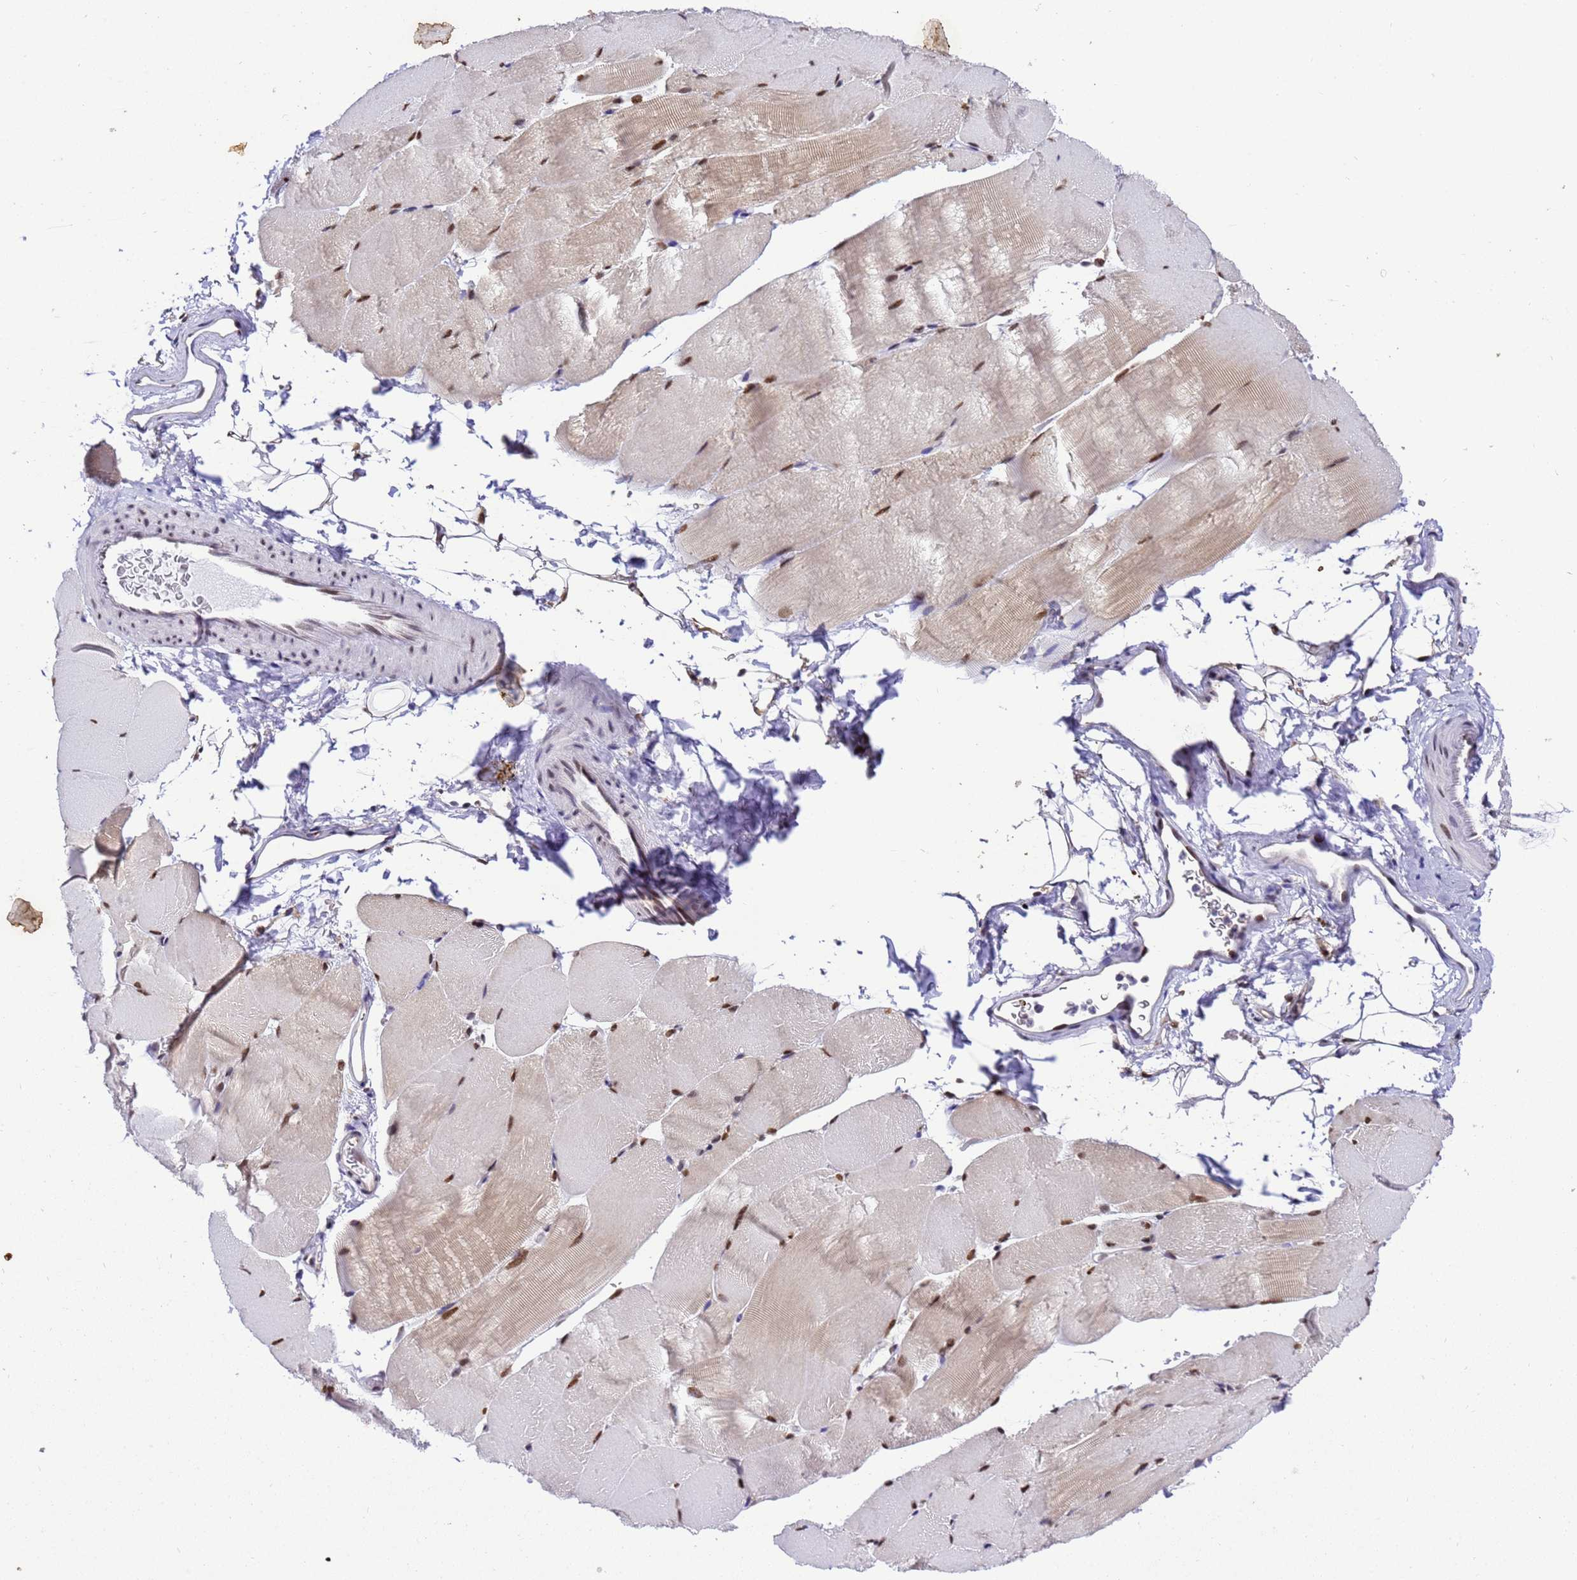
{"staining": {"intensity": "moderate", "quantity": "25%-75%", "location": "cytoplasmic/membranous,nuclear"}, "tissue": "skeletal muscle", "cell_type": "Myocytes", "image_type": "normal", "snomed": [{"axis": "morphology", "description": "Normal tissue, NOS"}, {"axis": "topography", "description": "Skeletal muscle"}, {"axis": "topography", "description": "Parathyroid gland"}], "caption": "Brown immunohistochemical staining in normal skeletal muscle reveals moderate cytoplasmic/membranous,nuclear staining in approximately 25%-75% of myocytes.", "gene": "SMN1", "patient": {"sex": "female", "age": 37}}